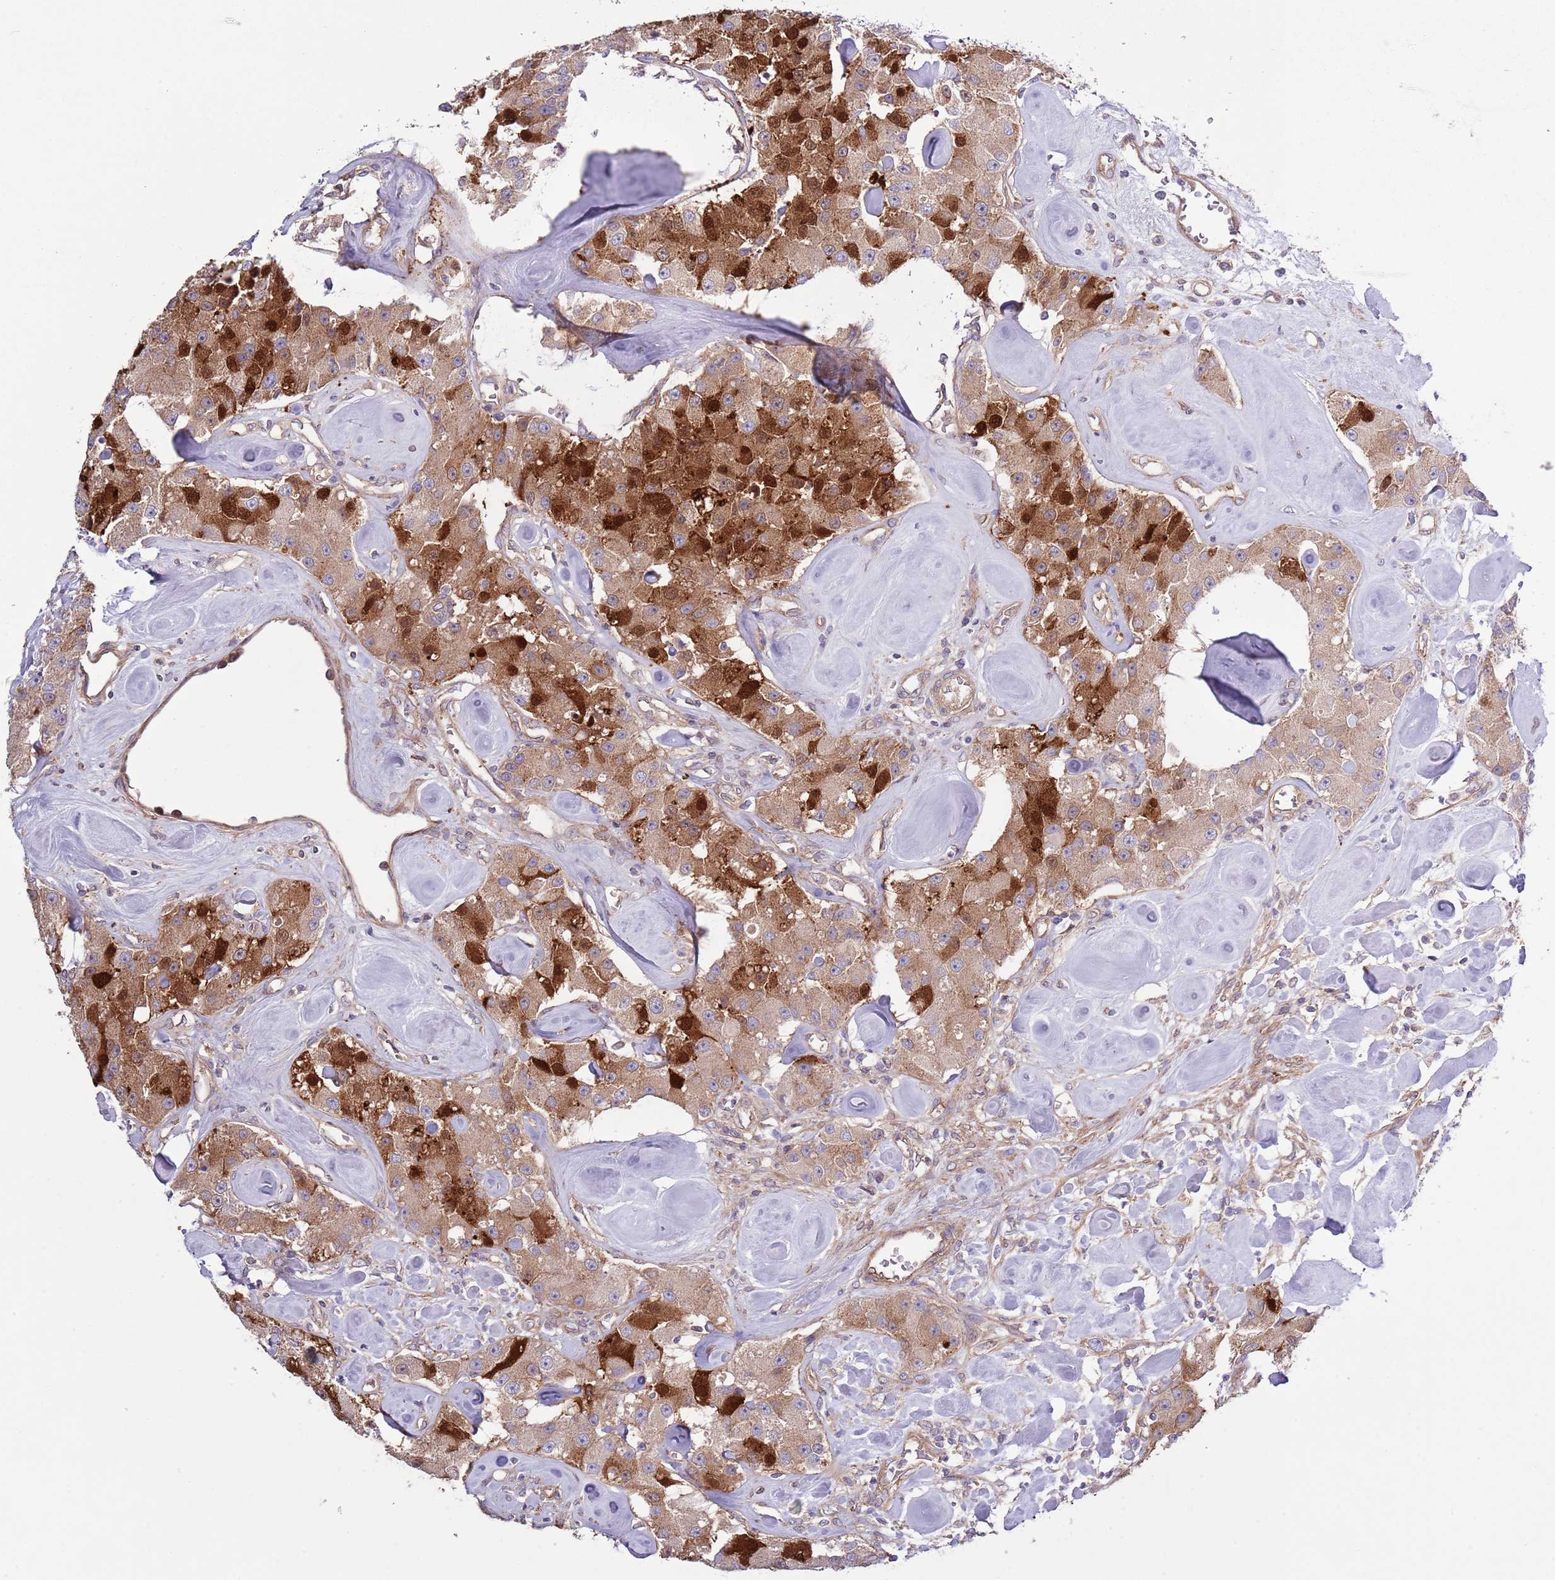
{"staining": {"intensity": "strong", "quantity": "25%-75%", "location": "cytoplasmic/membranous"}, "tissue": "carcinoid", "cell_type": "Tumor cells", "image_type": "cancer", "snomed": [{"axis": "morphology", "description": "Carcinoid, malignant, NOS"}, {"axis": "topography", "description": "Pancreas"}], "caption": "Immunohistochemical staining of human carcinoid (malignant) reveals high levels of strong cytoplasmic/membranous positivity in approximately 25%-75% of tumor cells.", "gene": "LPIN2", "patient": {"sex": "male", "age": 41}}